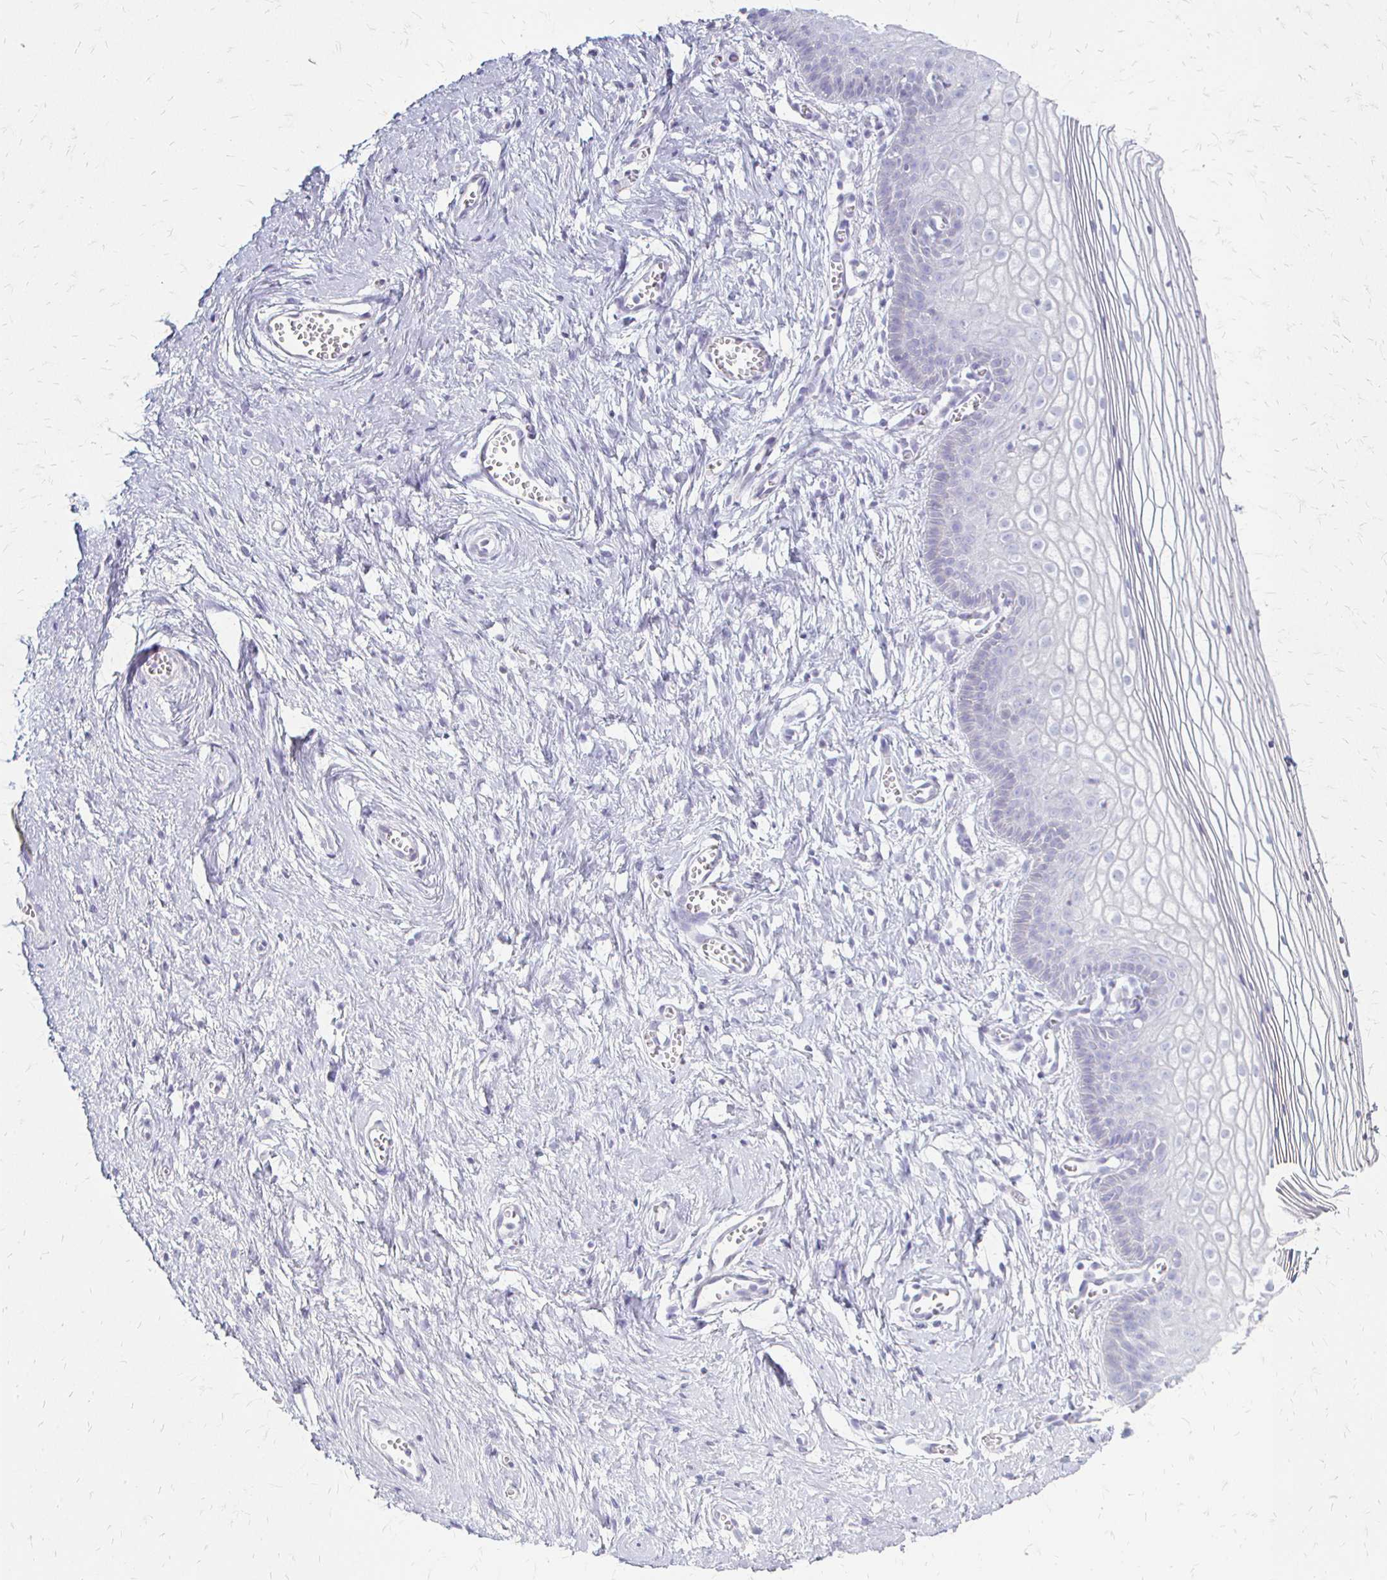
{"staining": {"intensity": "negative", "quantity": "none", "location": "none"}, "tissue": "vagina", "cell_type": "Squamous epithelial cells", "image_type": "normal", "snomed": [{"axis": "morphology", "description": "Normal tissue, NOS"}, {"axis": "topography", "description": "Vagina"}], "caption": "Squamous epithelial cells are negative for brown protein staining in benign vagina. (Immunohistochemistry (ihc), brightfield microscopy, high magnification).", "gene": "ACP5", "patient": {"sex": "female", "age": 56}}